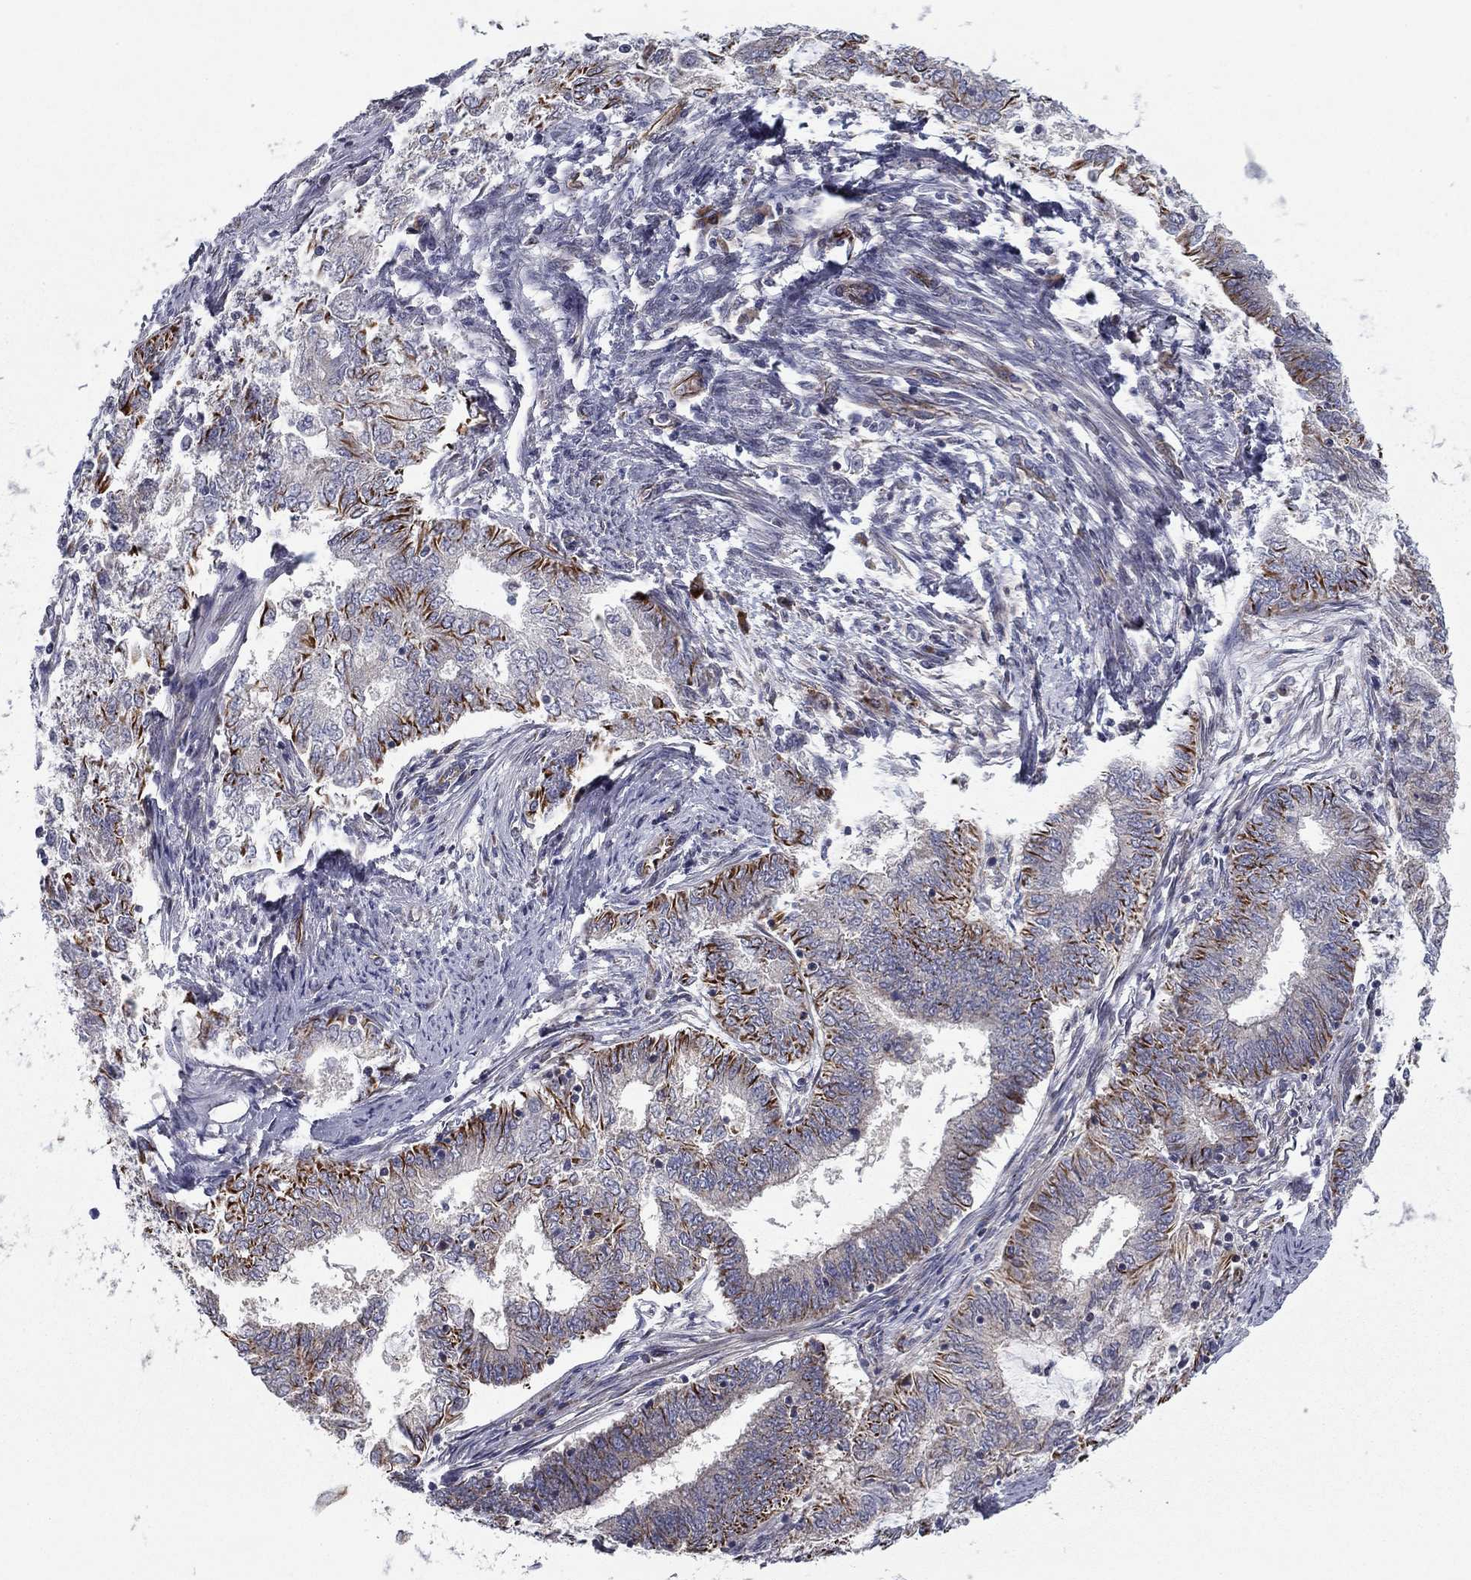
{"staining": {"intensity": "strong", "quantity": "25%-75%", "location": "cytoplasmic/membranous"}, "tissue": "endometrial cancer", "cell_type": "Tumor cells", "image_type": "cancer", "snomed": [{"axis": "morphology", "description": "Adenocarcinoma, NOS"}, {"axis": "topography", "description": "Endometrium"}], "caption": "Immunohistochemical staining of human endometrial cancer (adenocarcinoma) shows high levels of strong cytoplasmic/membranous expression in about 25%-75% of tumor cells.", "gene": "CLSTN1", "patient": {"sex": "female", "age": 62}}